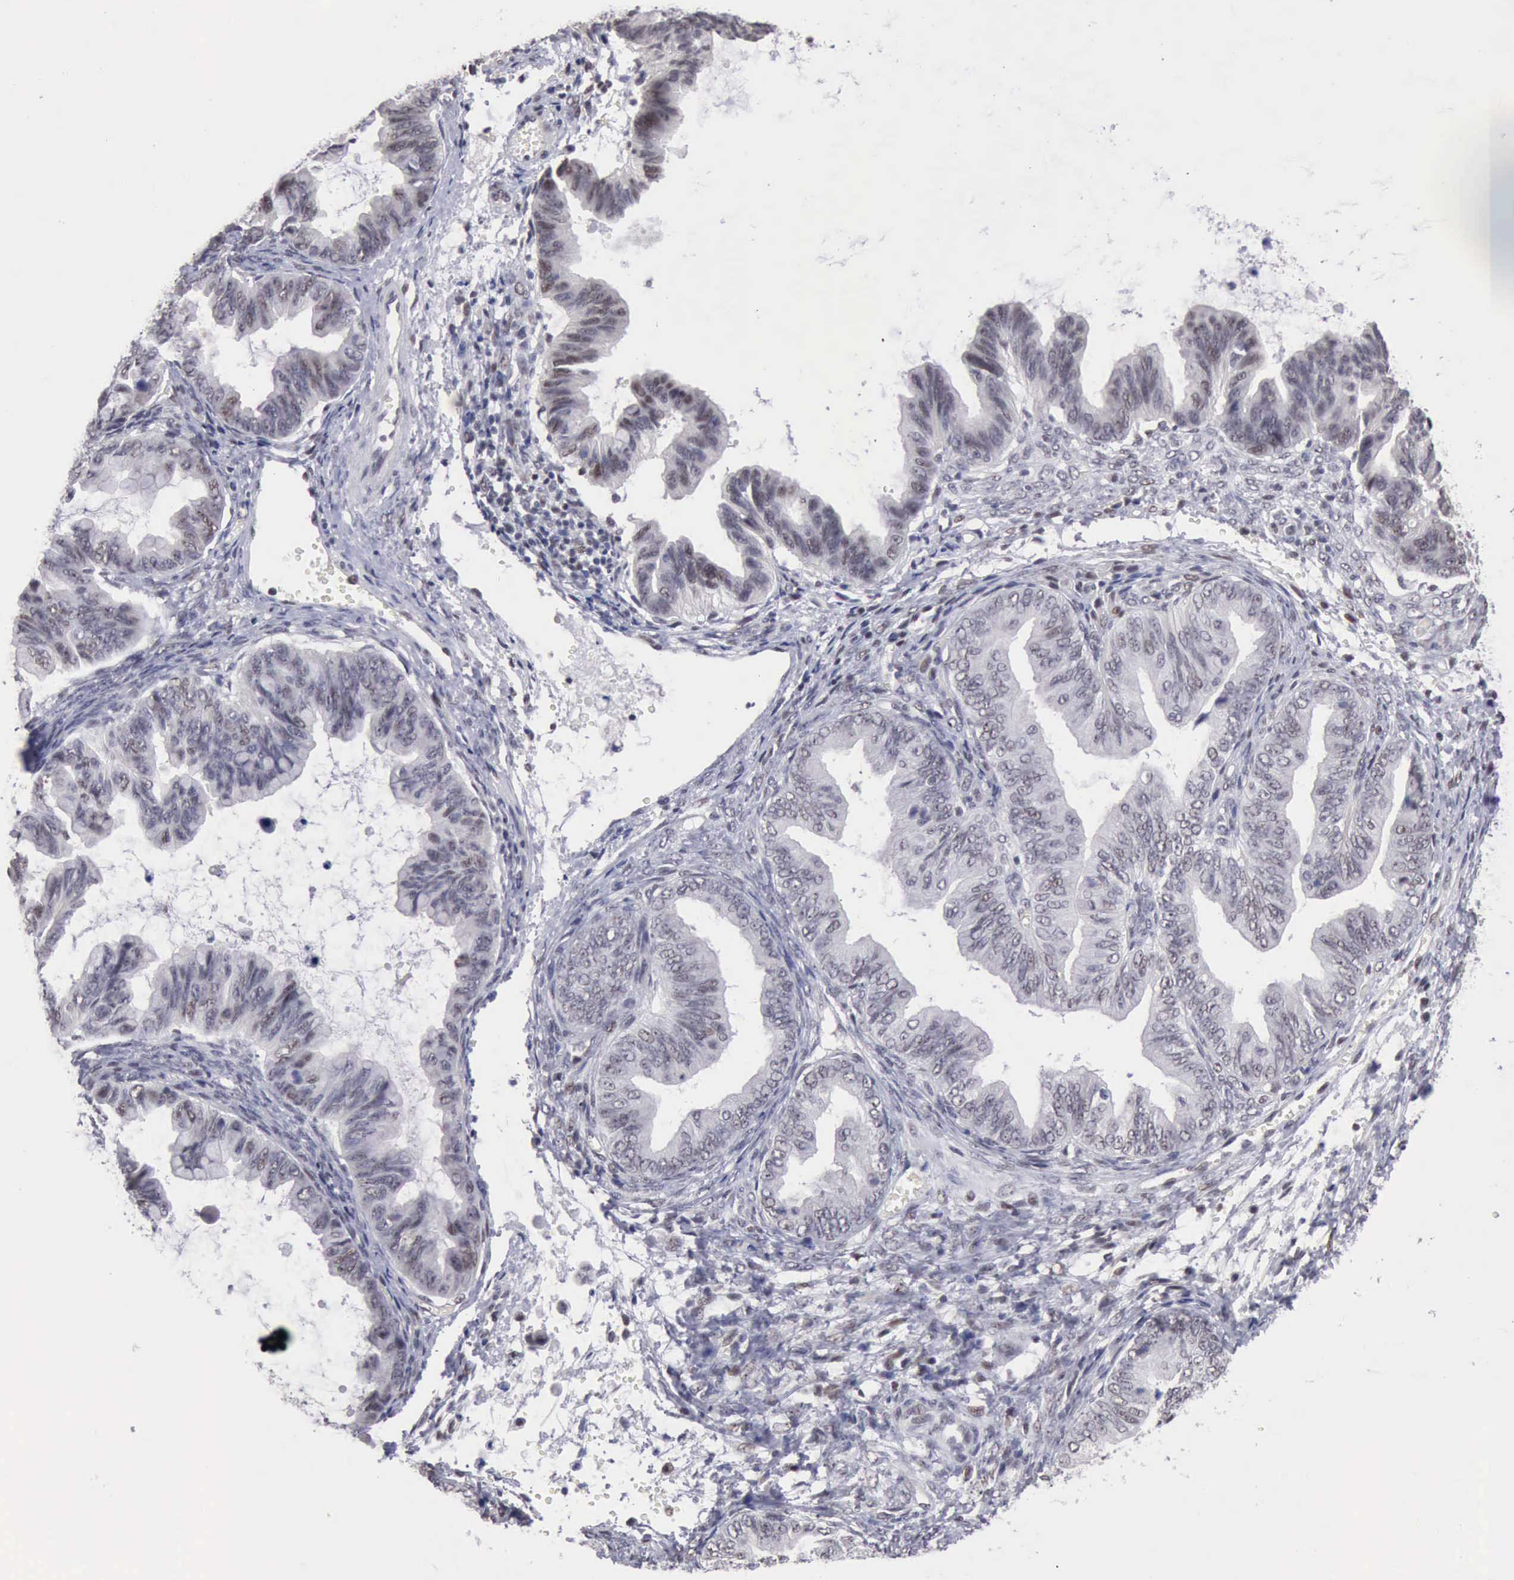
{"staining": {"intensity": "weak", "quantity": "<25%", "location": "nuclear"}, "tissue": "ovarian cancer", "cell_type": "Tumor cells", "image_type": "cancer", "snomed": [{"axis": "morphology", "description": "Cystadenocarcinoma, mucinous, NOS"}, {"axis": "topography", "description": "Ovary"}], "caption": "Tumor cells are negative for brown protein staining in ovarian cancer (mucinous cystadenocarcinoma). (DAB immunohistochemistry (IHC) with hematoxylin counter stain).", "gene": "TAF1", "patient": {"sex": "female", "age": 36}}